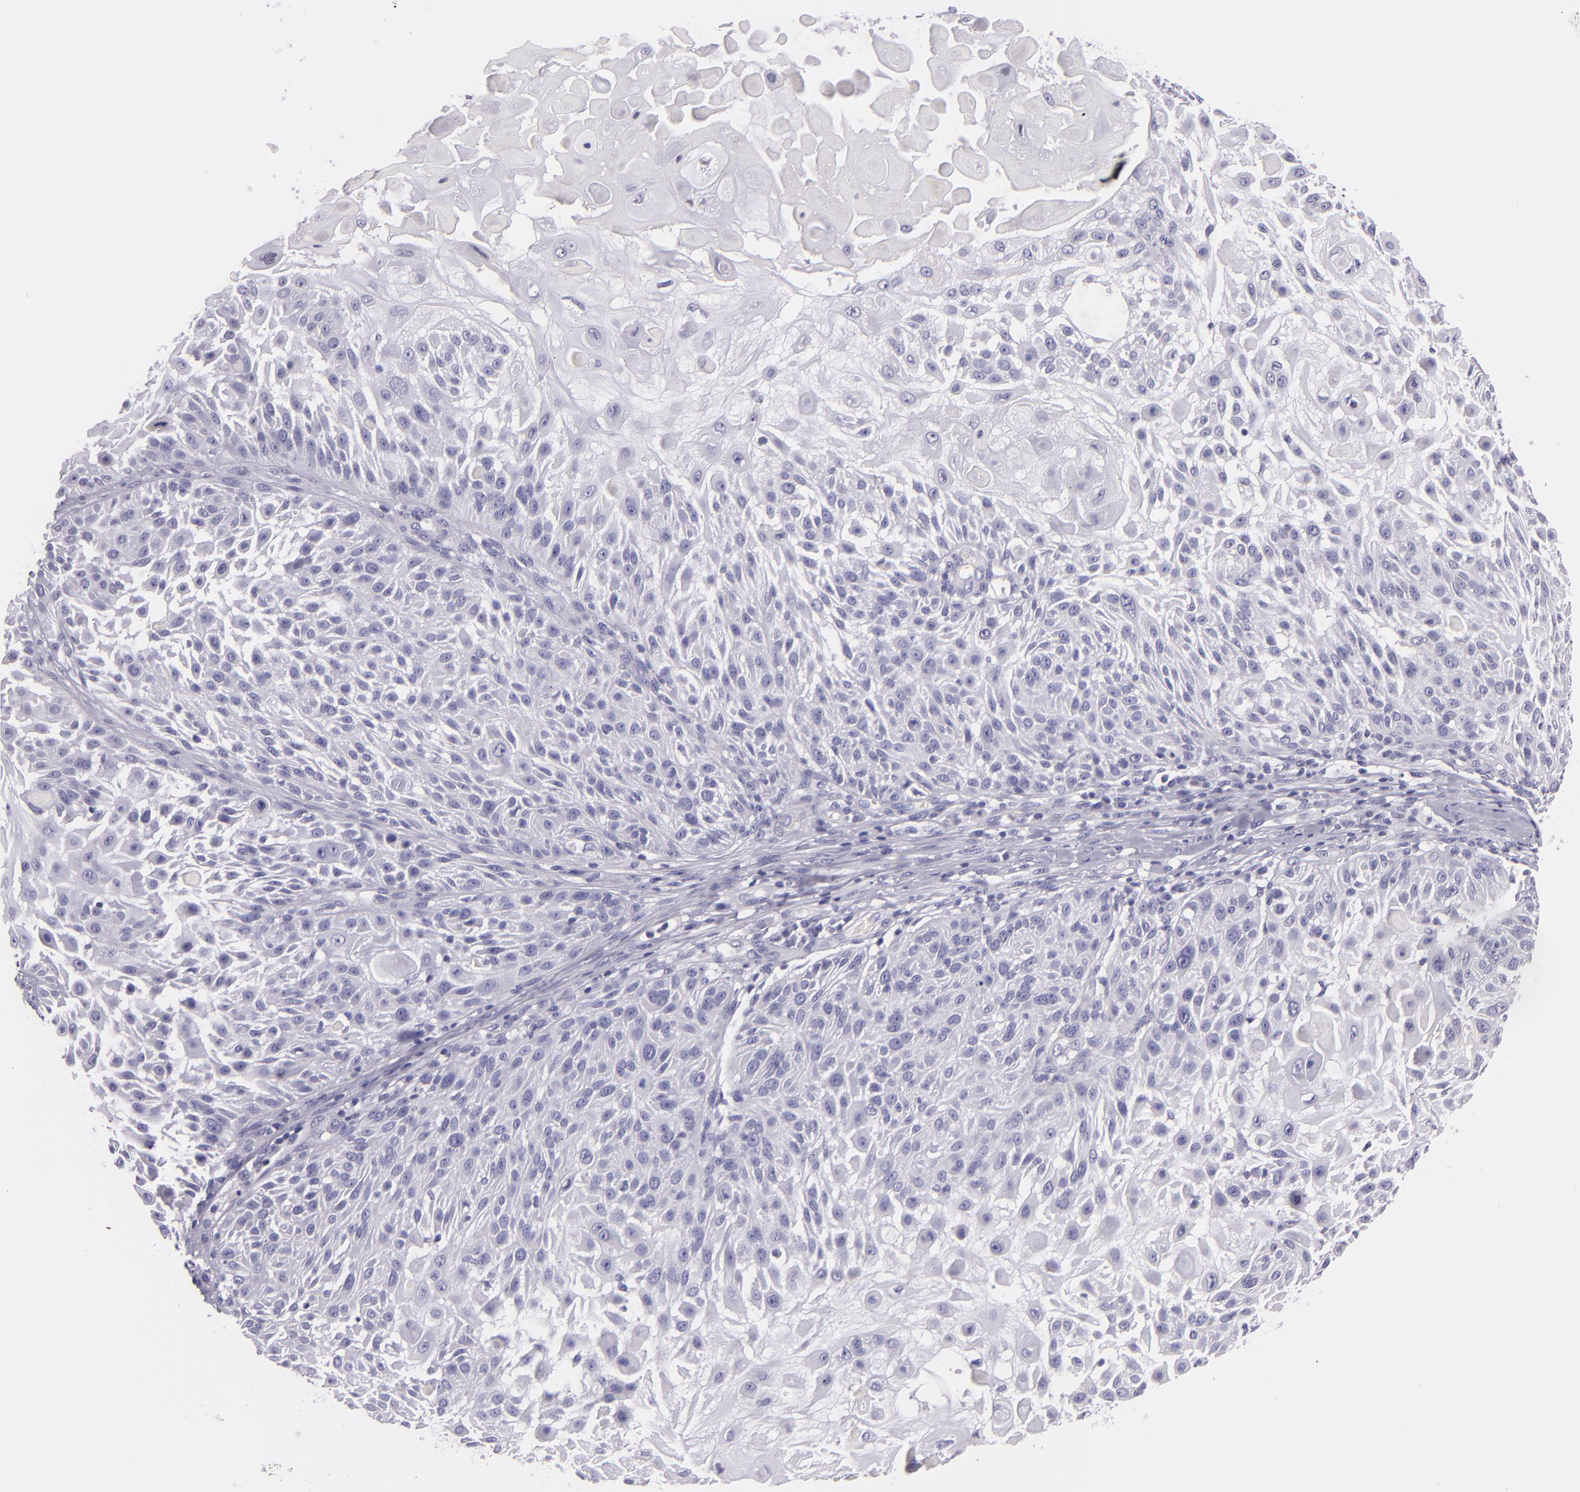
{"staining": {"intensity": "negative", "quantity": "none", "location": "none"}, "tissue": "skin cancer", "cell_type": "Tumor cells", "image_type": "cancer", "snomed": [{"axis": "morphology", "description": "Squamous cell carcinoma, NOS"}, {"axis": "topography", "description": "Skin"}], "caption": "This image is of squamous cell carcinoma (skin) stained with immunohistochemistry (IHC) to label a protein in brown with the nuclei are counter-stained blue. There is no staining in tumor cells.", "gene": "HSP90AA1", "patient": {"sex": "female", "age": 89}}